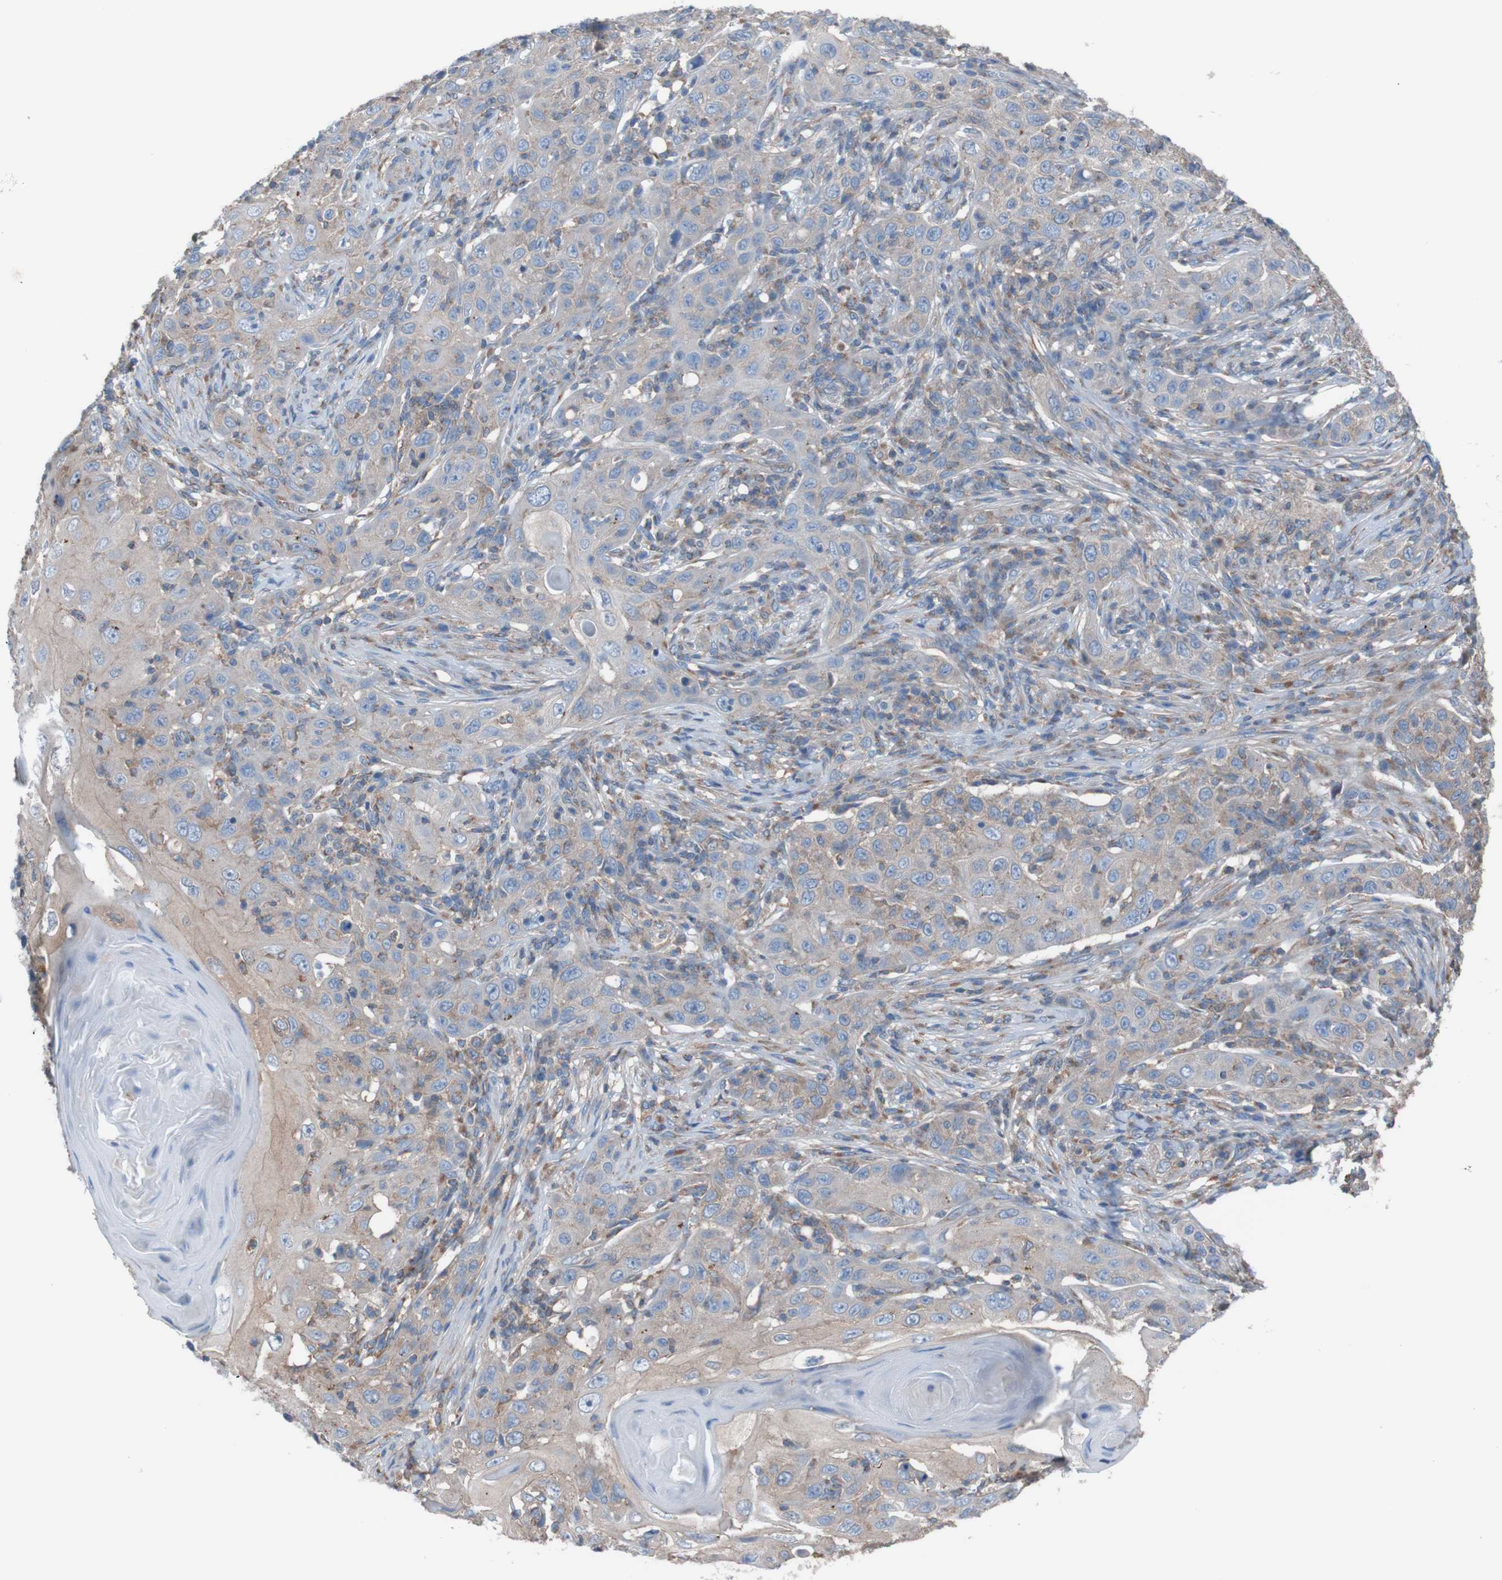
{"staining": {"intensity": "moderate", "quantity": ">75%", "location": "cytoplasmic/membranous"}, "tissue": "skin cancer", "cell_type": "Tumor cells", "image_type": "cancer", "snomed": [{"axis": "morphology", "description": "Squamous cell carcinoma, NOS"}, {"axis": "topography", "description": "Skin"}], "caption": "DAB (3,3'-diaminobenzidine) immunohistochemical staining of human skin squamous cell carcinoma exhibits moderate cytoplasmic/membranous protein staining in about >75% of tumor cells.", "gene": "MINAR1", "patient": {"sex": "female", "age": 88}}